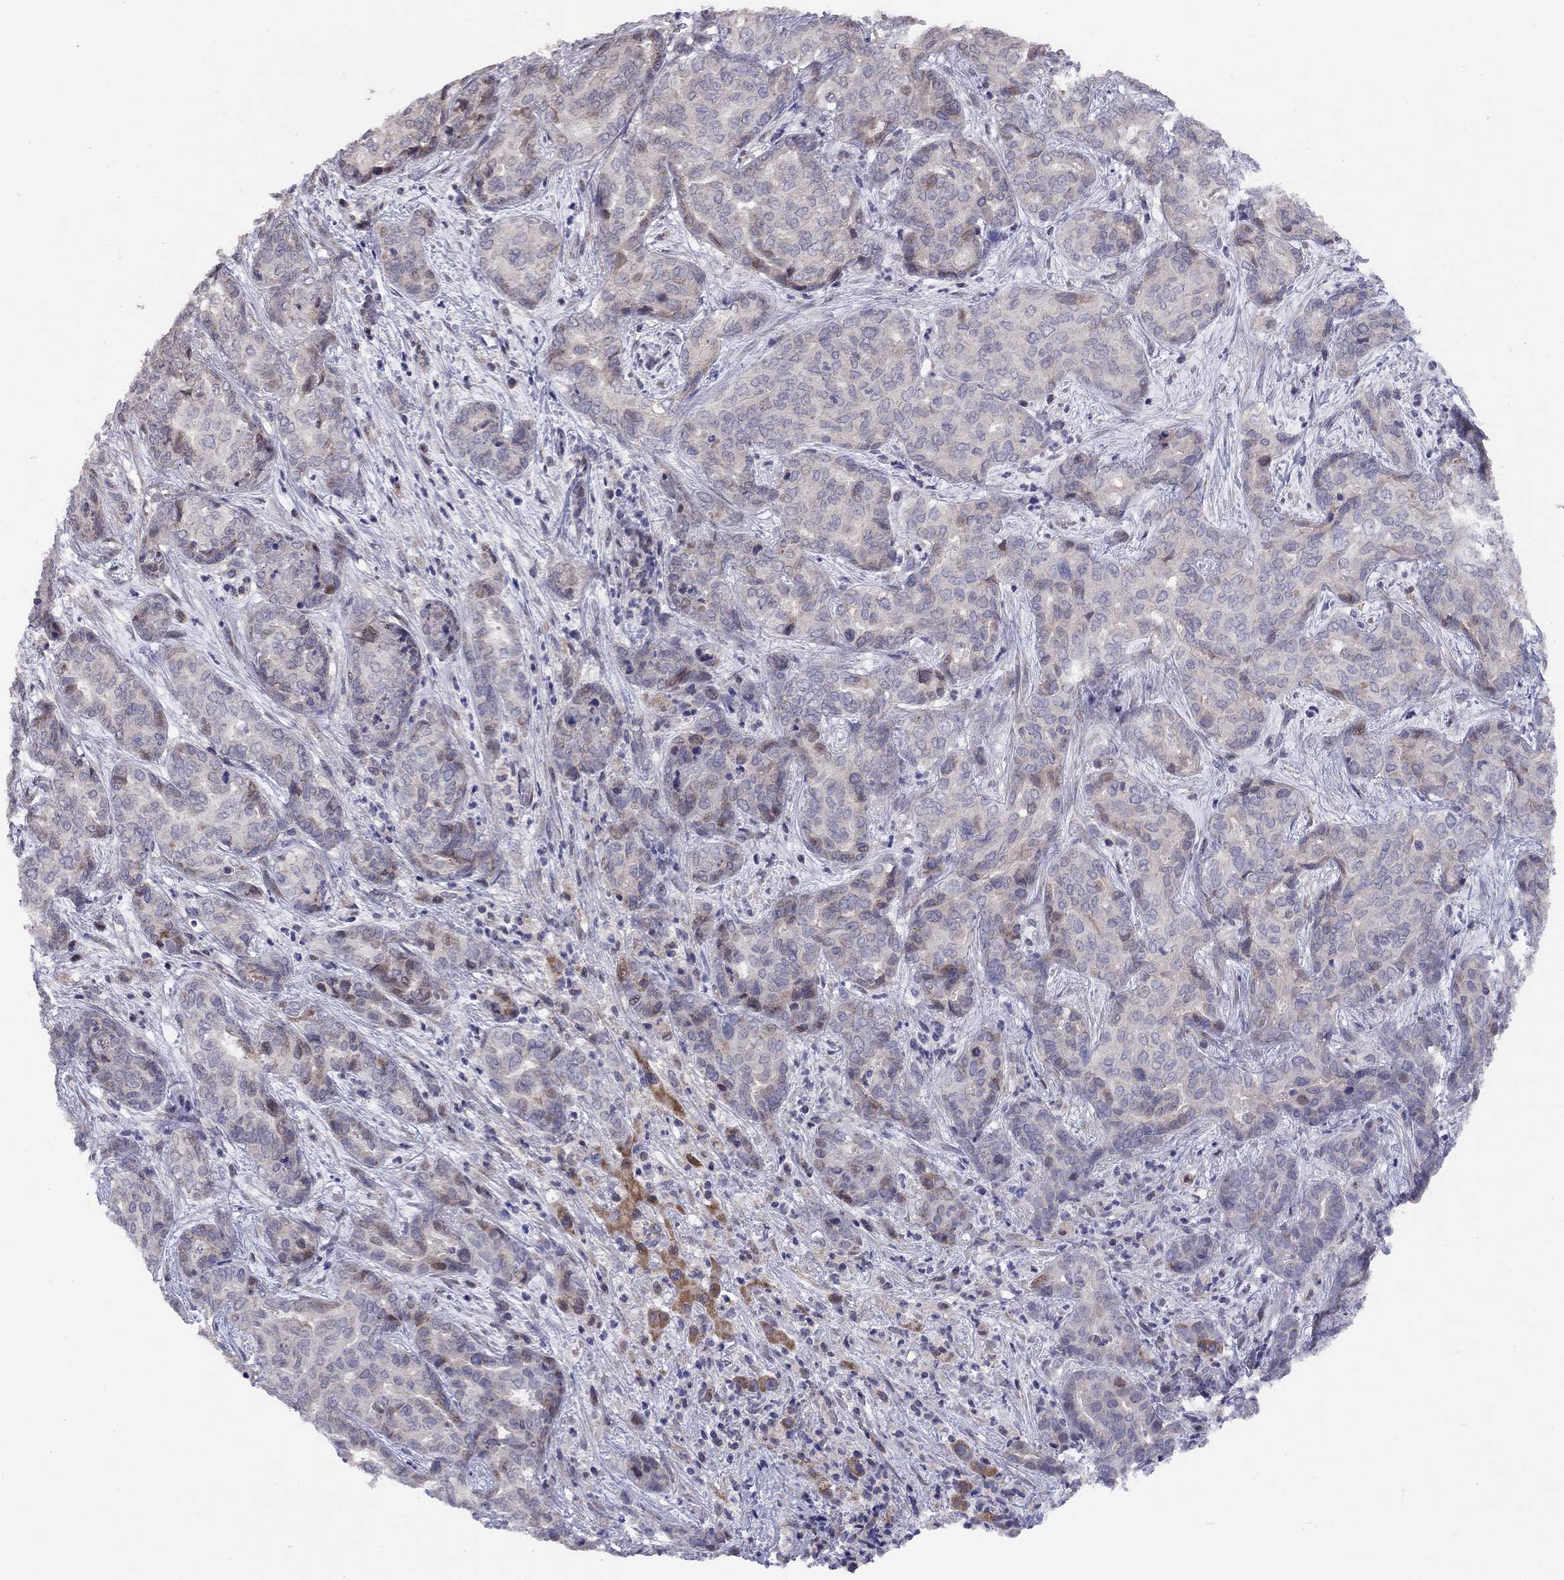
{"staining": {"intensity": "weak", "quantity": "<25%", "location": "cytoplasmic/membranous"}, "tissue": "liver cancer", "cell_type": "Tumor cells", "image_type": "cancer", "snomed": [{"axis": "morphology", "description": "Cholangiocarcinoma"}, {"axis": "topography", "description": "Liver"}], "caption": "This is an immunohistochemistry photomicrograph of human liver cholangiocarcinoma. There is no expression in tumor cells.", "gene": "SYTL2", "patient": {"sex": "female", "age": 64}}